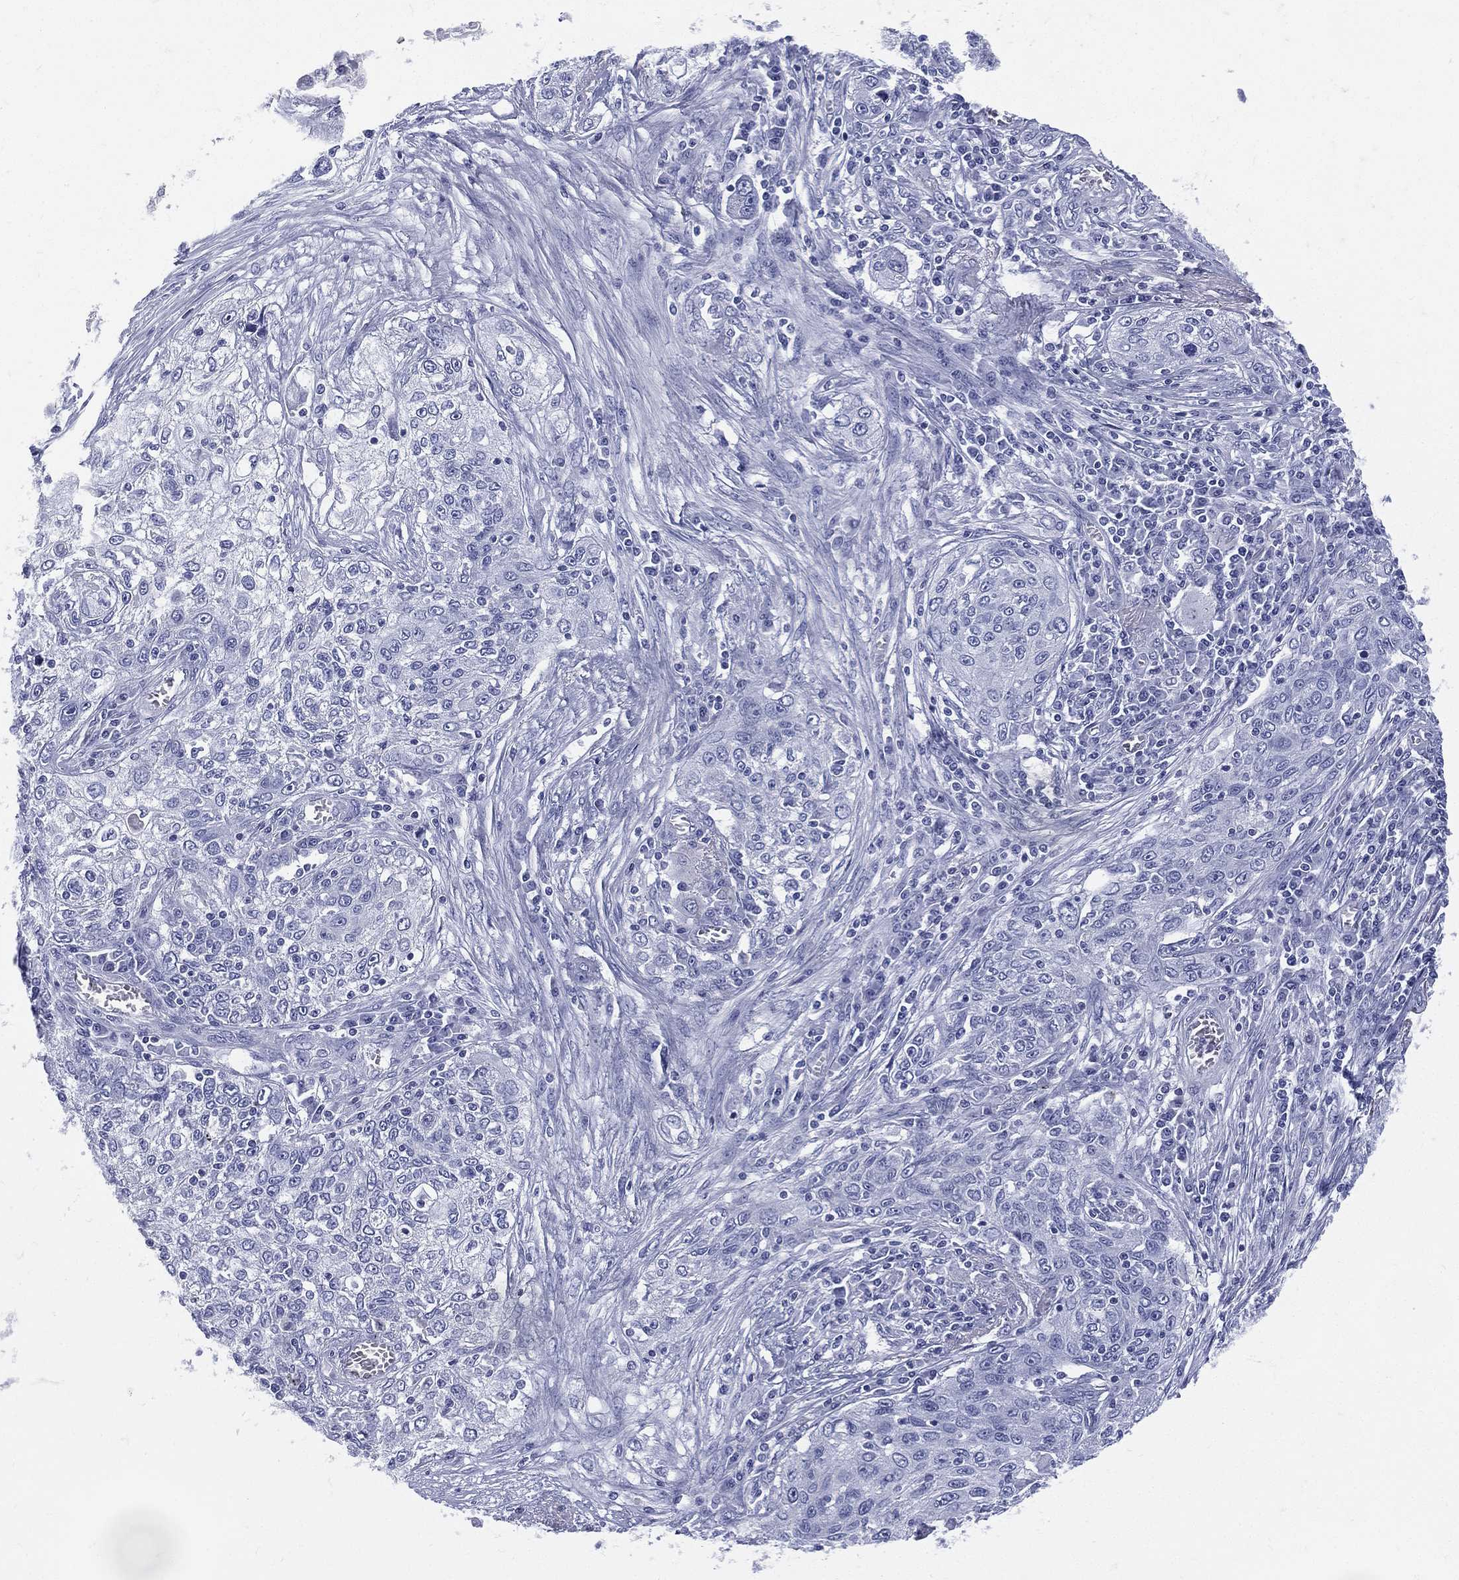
{"staining": {"intensity": "negative", "quantity": "none", "location": "none"}, "tissue": "lung cancer", "cell_type": "Tumor cells", "image_type": "cancer", "snomed": [{"axis": "morphology", "description": "Squamous cell carcinoma, NOS"}, {"axis": "topography", "description": "Lung"}], "caption": "Tumor cells are negative for brown protein staining in lung cancer (squamous cell carcinoma).", "gene": "ETNPPL", "patient": {"sex": "female", "age": 69}}